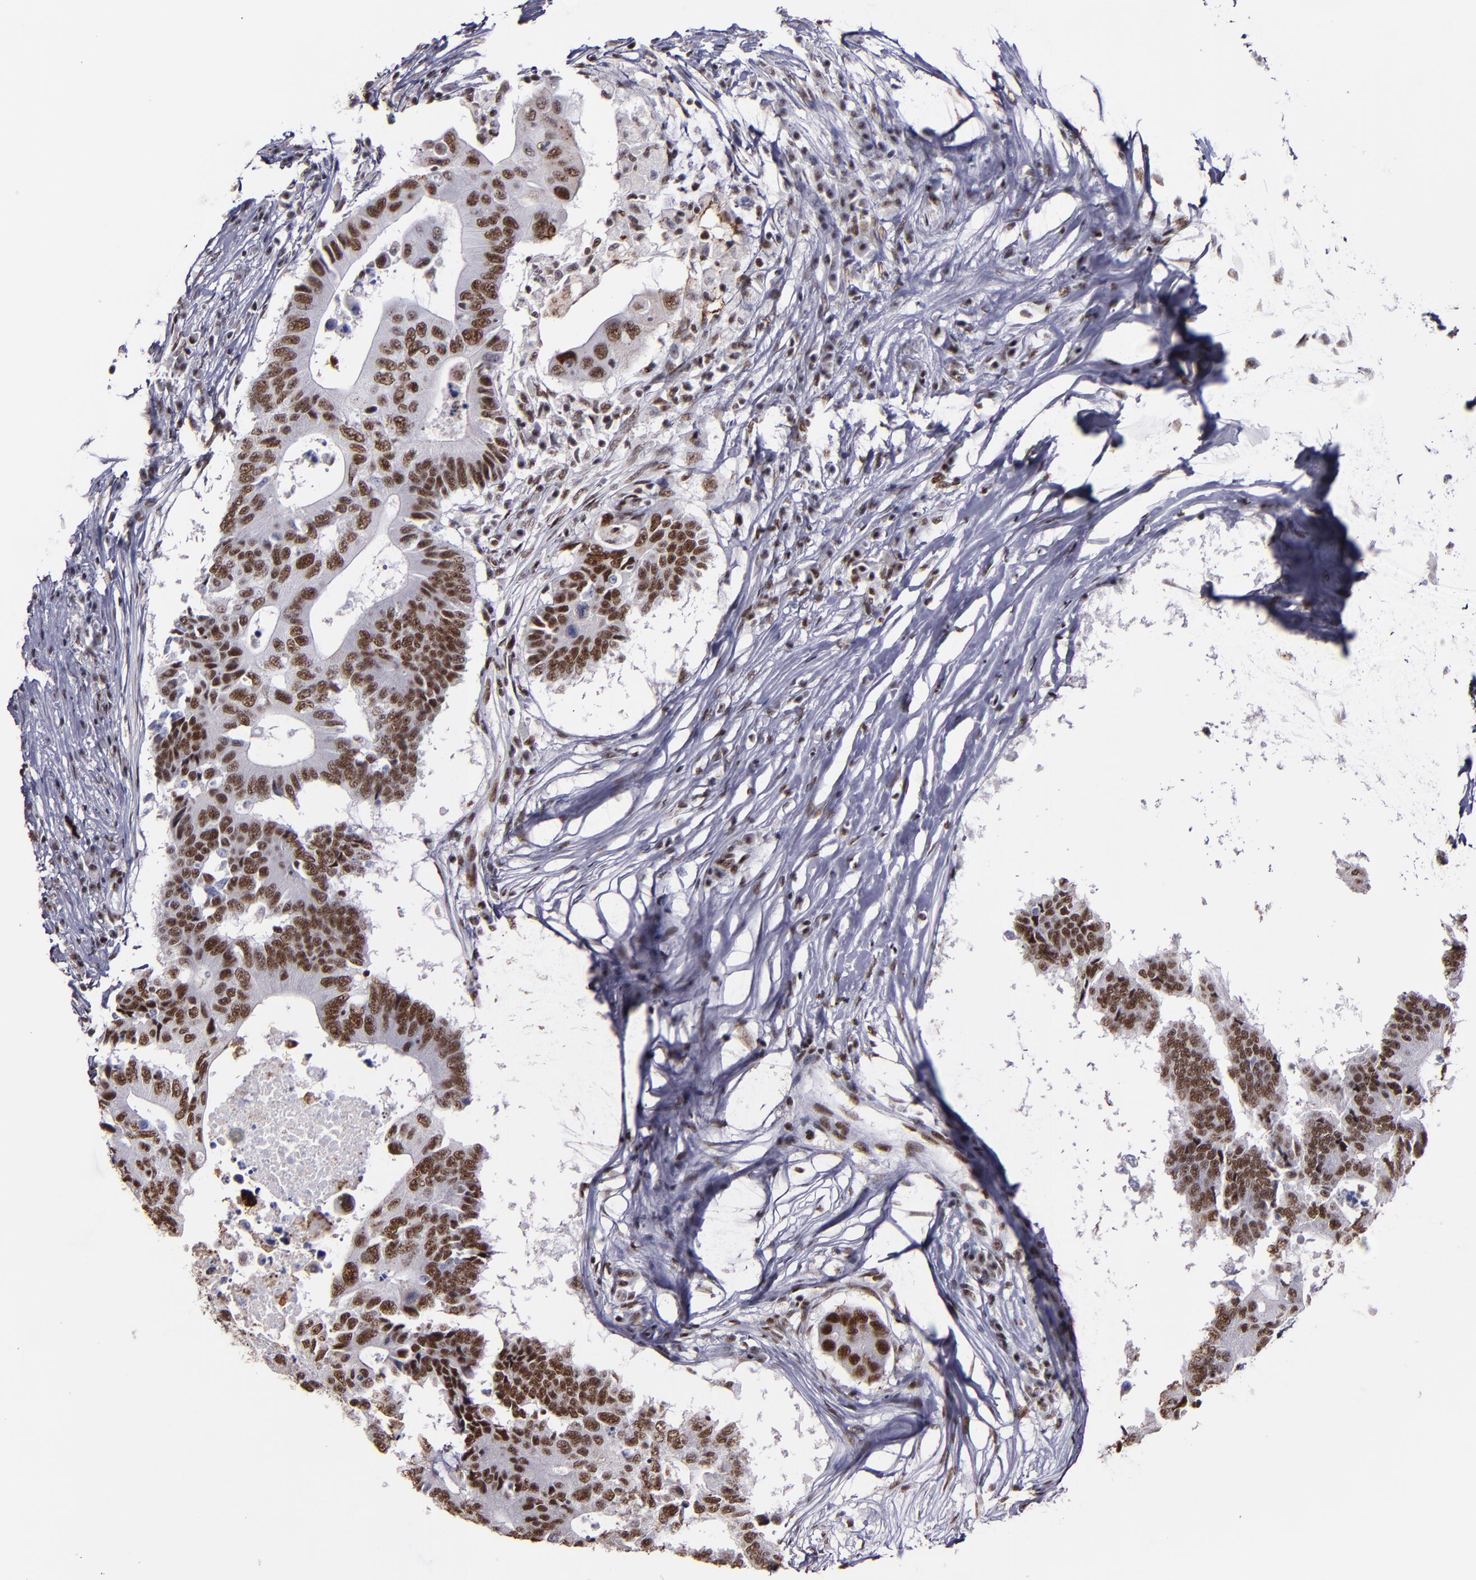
{"staining": {"intensity": "strong", "quantity": ">75%", "location": "nuclear"}, "tissue": "colorectal cancer", "cell_type": "Tumor cells", "image_type": "cancer", "snomed": [{"axis": "morphology", "description": "Adenocarcinoma, NOS"}, {"axis": "topography", "description": "Colon"}], "caption": "Immunohistochemical staining of adenocarcinoma (colorectal) shows high levels of strong nuclear expression in about >75% of tumor cells.", "gene": "PPP4R3A", "patient": {"sex": "male", "age": 71}}